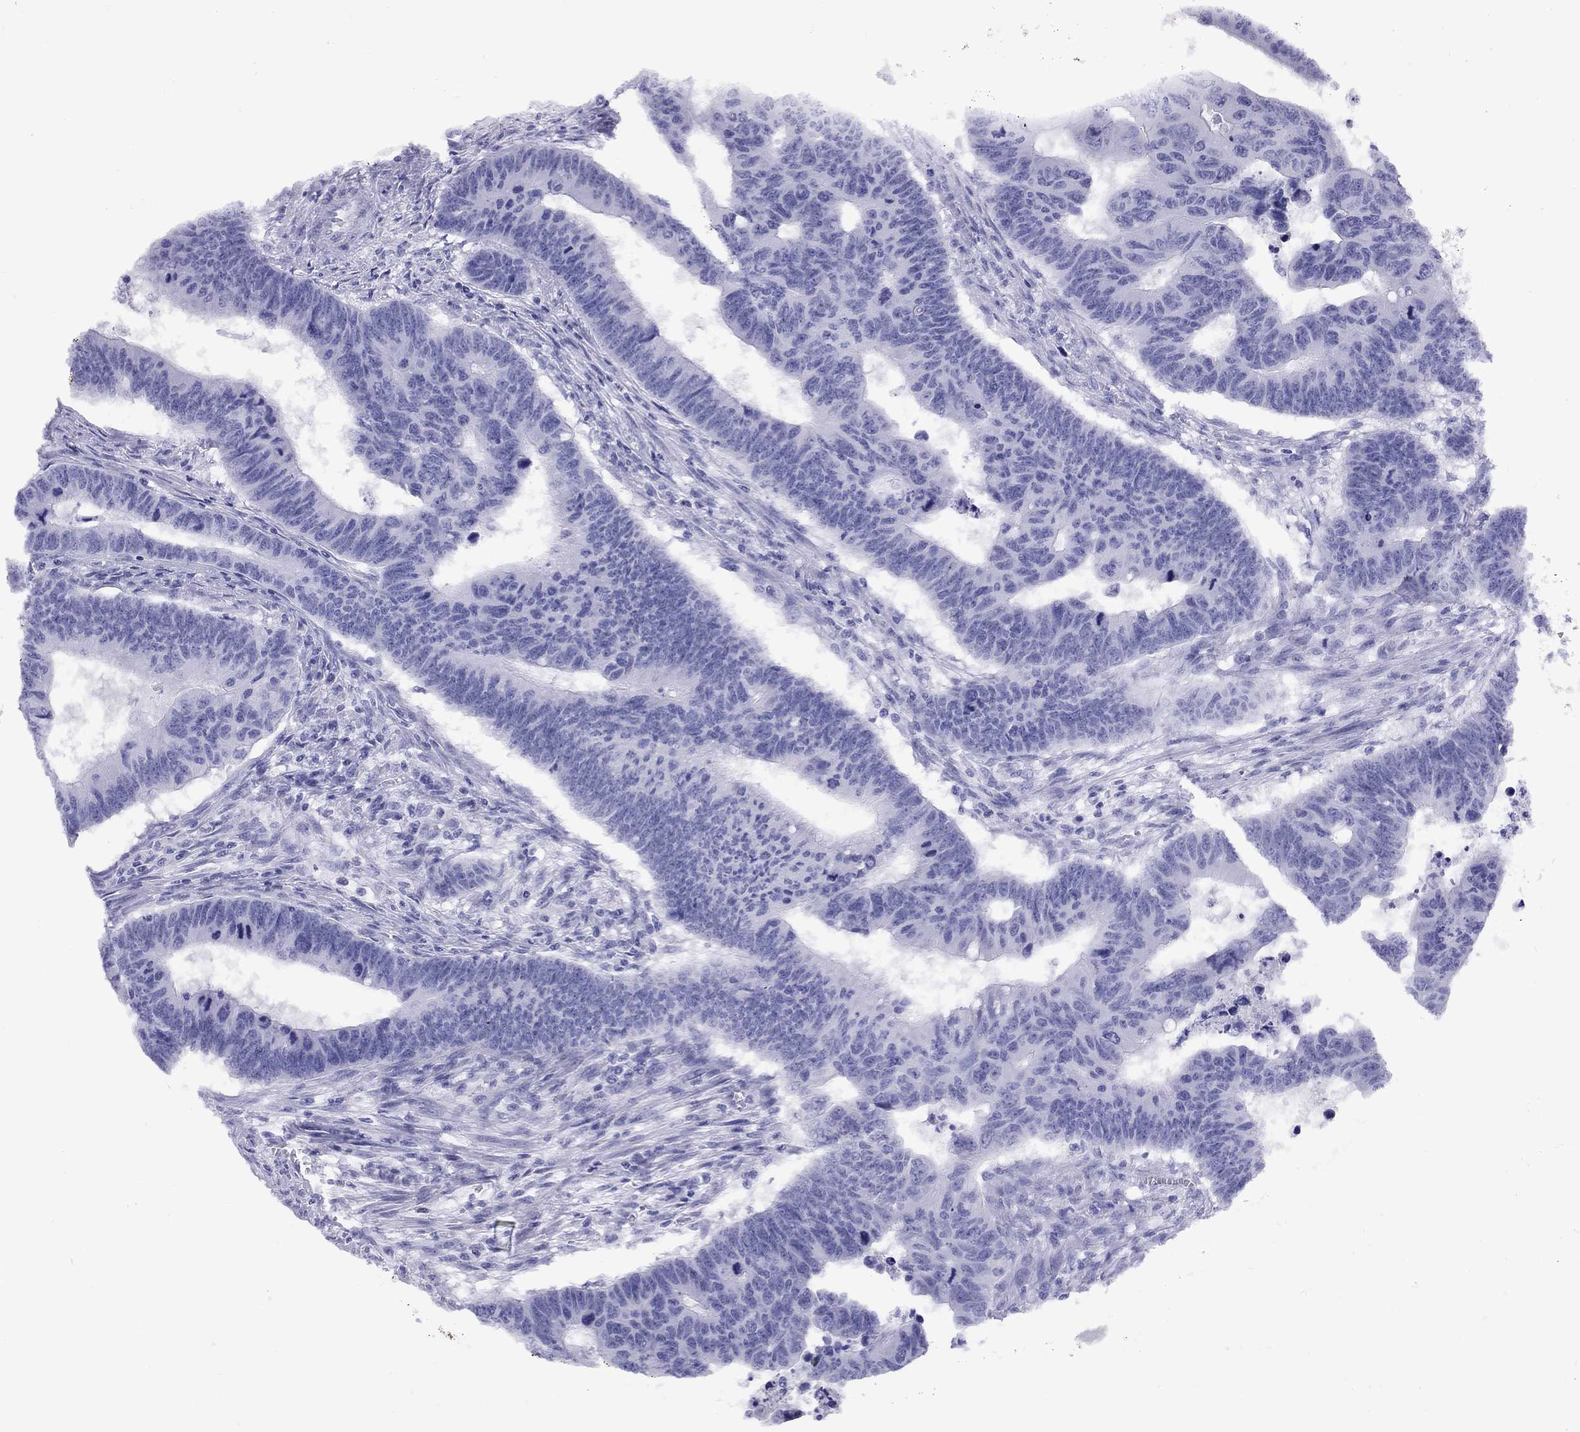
{"staining": {"intensity": "negative", "quantity": "none", "location": "none"}, "tissue": "colorectal cancer", "cell_type": "Tumor cells", "image_type": "cancer", "snomed": [{"axis": "morphology", "description": "Adenocarcinoma, NOS"}, {"axis": "topography", "description": "Appendix"}, {"axis": "topography", "description": "Colon"}, {"axis": "topography", "description": "Cecum"}, {"axis": "topography", "description": "Colon asc"}], "caption": "Tumor cells show no significant protein positivity in colorectal cancer (adenocarcinoma).", "gene": "LYAR", "patient": {"sex": "female", "age": 85}}